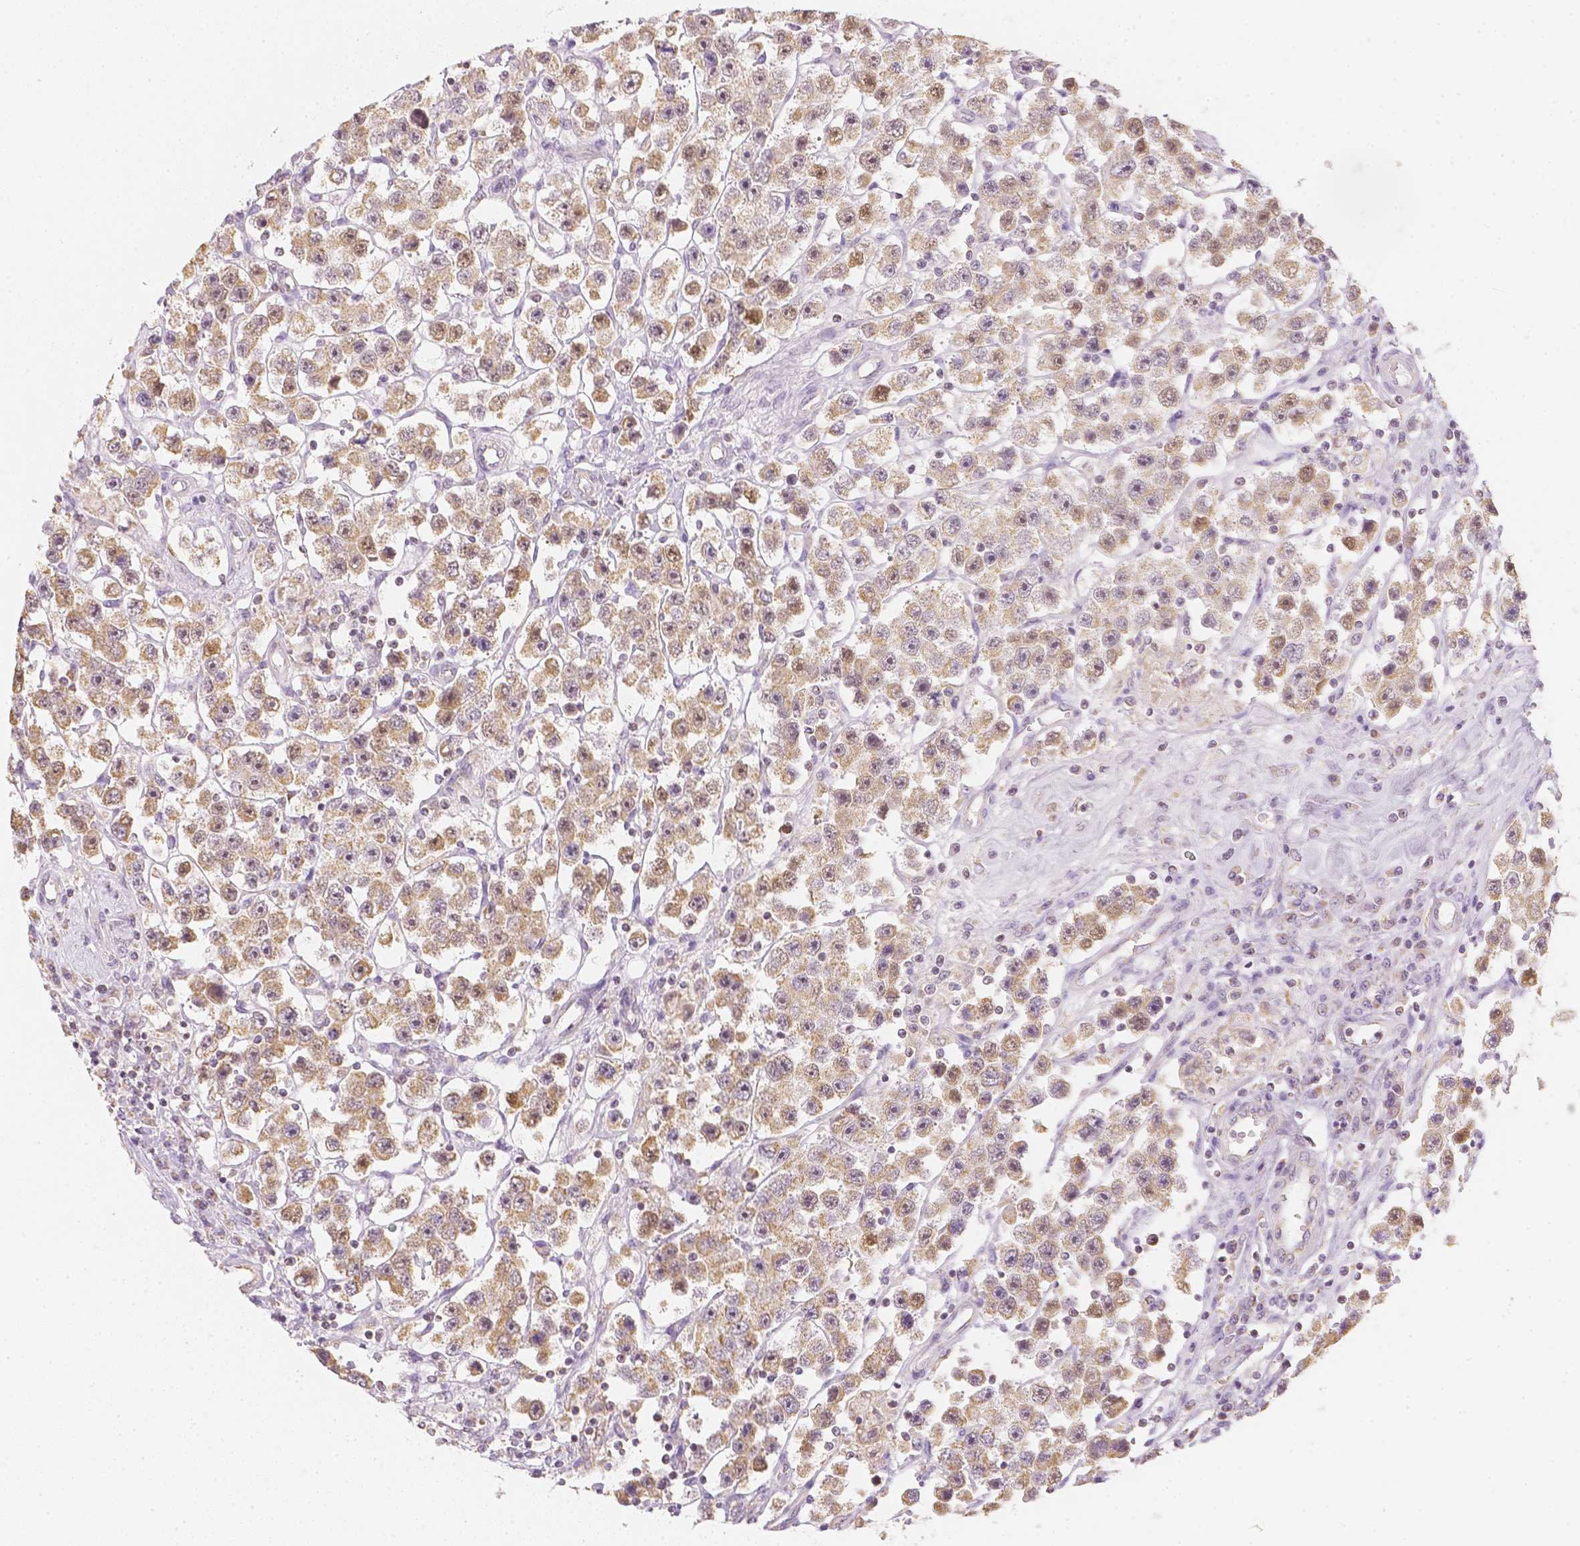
{"staining": {"intensity": "moderate", "quantity": ">75%", "location": "cytoplasmic/membranous"}, "tissue": "testis cancer", "cell_type": "Tumor cells", "image_type": "cancer", "snomed": [{"axis": "morphology", "description": "Seminoma, NOS"}, {"axis": "topography", "description": "Testis"}], "caption": "Immunohistochemistry (IHC) image of testis cancer stained for a protein (brown), which demonstrates medium levels of moderate cytoplasmic/membranous expression in approximately >75% of tumor cells.", "gene": "NVL", "patient": {"sex": "male", "age": 45}}